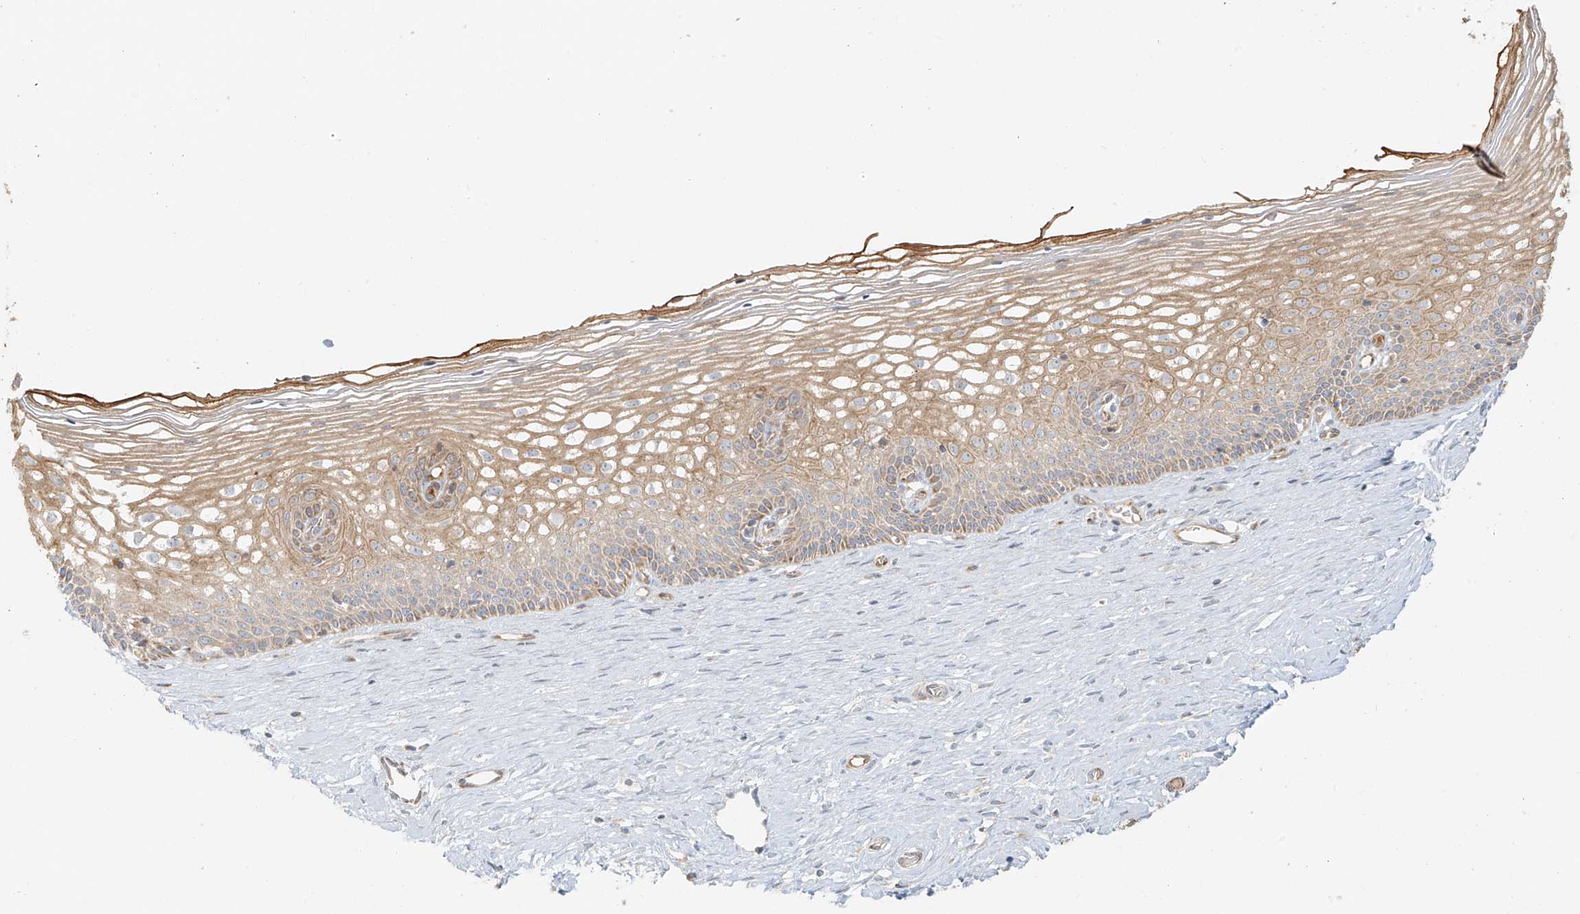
{"staining": {"intensity": "moderate", "quantity": "<25%", "location": "cytoplasmic/membranous"}, "tissue": "cervix", "cell_type": "Glandular cells", "image_type": "normal", "snomed": [{"axis": "morphology", "description": "Normal tissue, NOS"}, {"axis": "topography", "description": "Cervix"}], "caption": "Immunohistochemical staining of unremarkable cervix demonstrates <25% levels of moderate cytoplasmic/membranous protein staining in about <25% of glandular cells.", "gene": "MIPEP", "patient": {"sex": "female", "age": 33}}